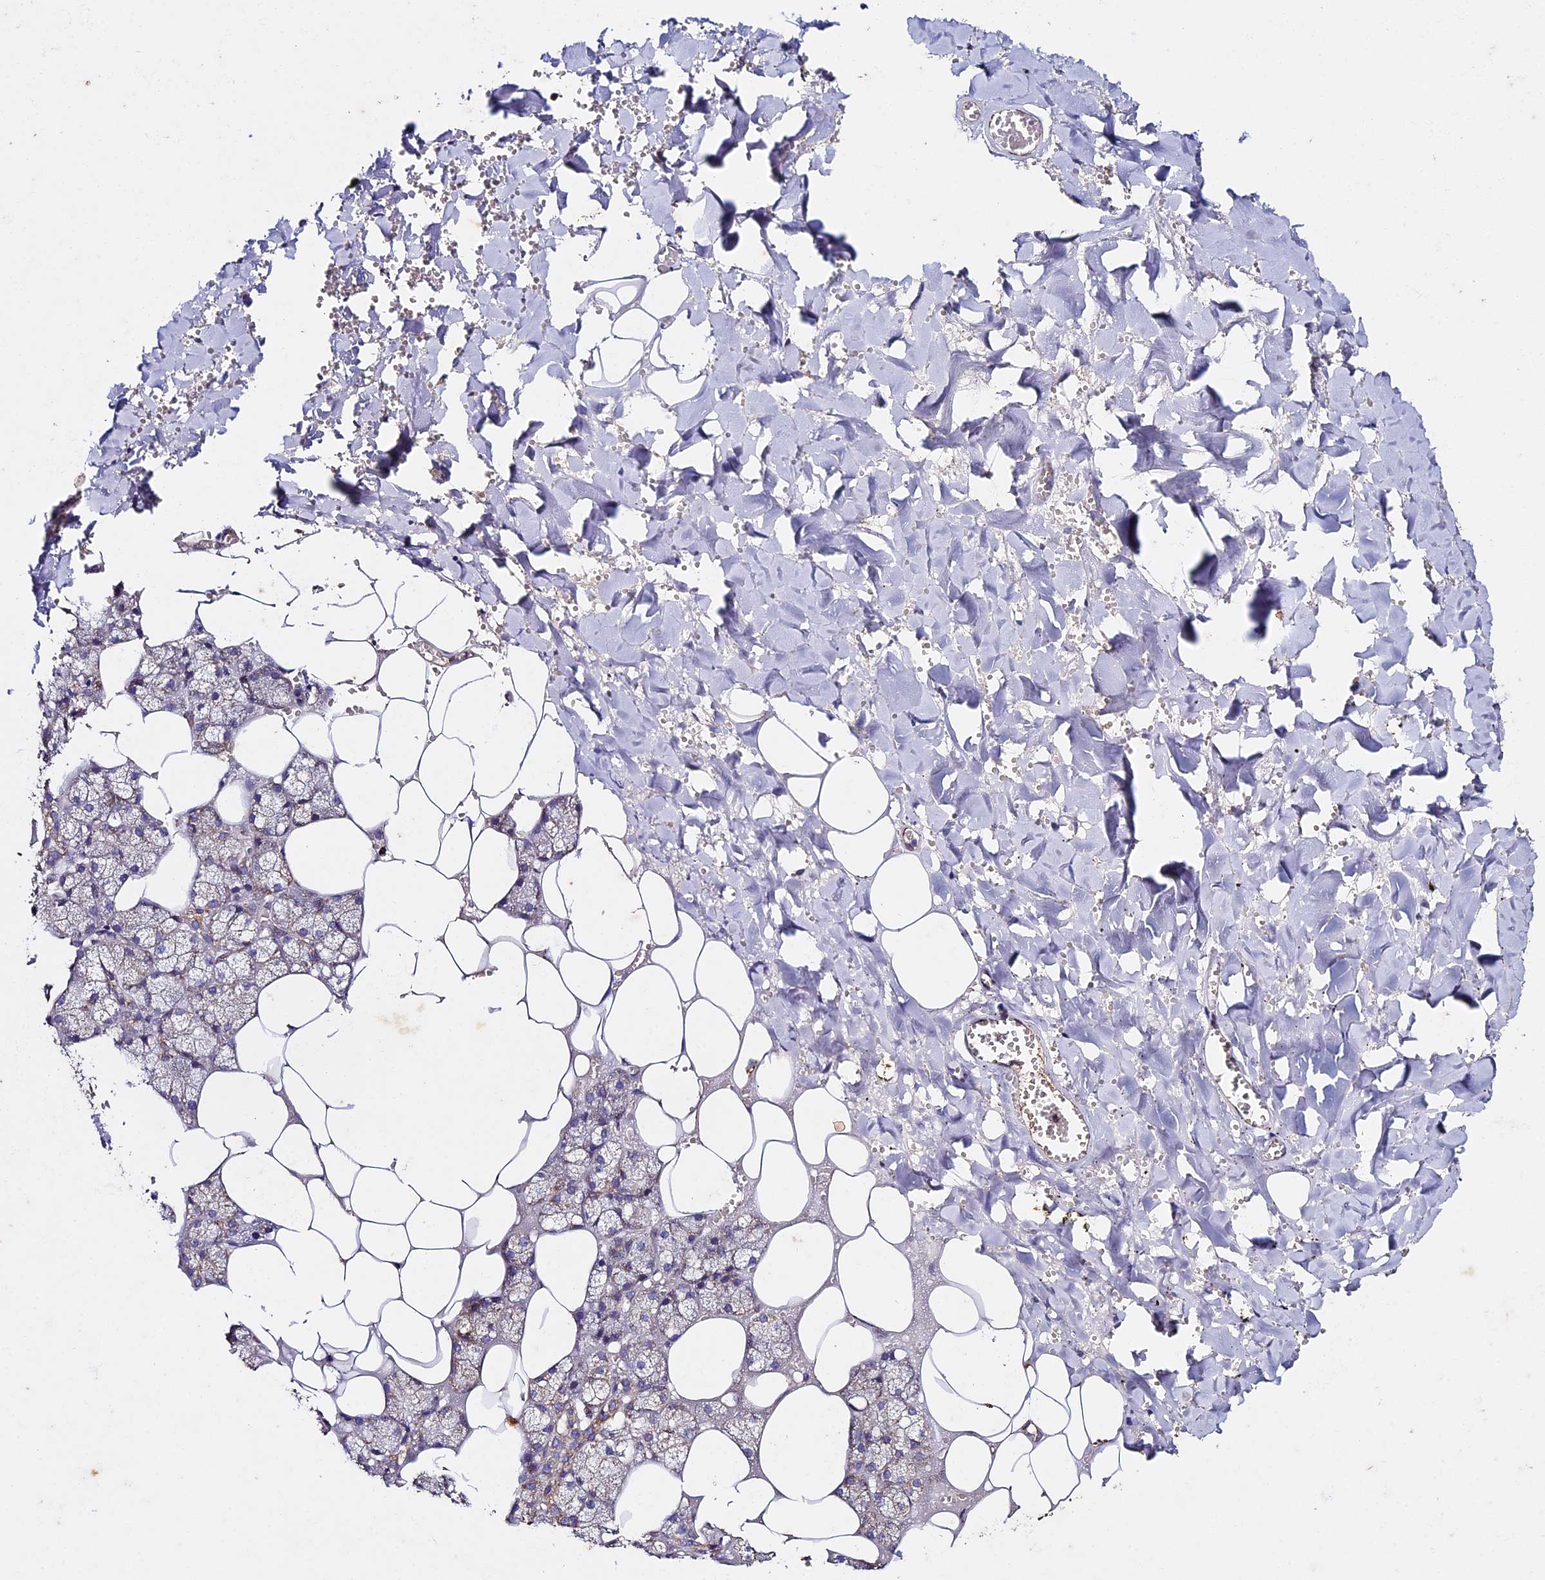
{"staining": {"intensity": "moderate", "quantity": "25%-75%", "location": "cytoplasmic/membranous"}, "tissue": "salivary gland", "cell_type": "Glandular cells", "image_type": "normal", "snomed": [{"axis": "morphology", "description": "Normal tissue, NOS"}, {"axis": "topography", "description": "Salivary gland"}], "caption": "DAB (3,3'-diaminobenzidine) immunohistochemical staining of unremarkable human salivary gland demonstrates moderate cytoplasmic/membranous protein staining in about 25%-75% of glandular cells. (DAB (3,3'-diaminobenzidine) = brown stain, brightfield microscopy at high magnification).", "gene": "RNF17", "patient": {"sex": "male", "age": 62}}